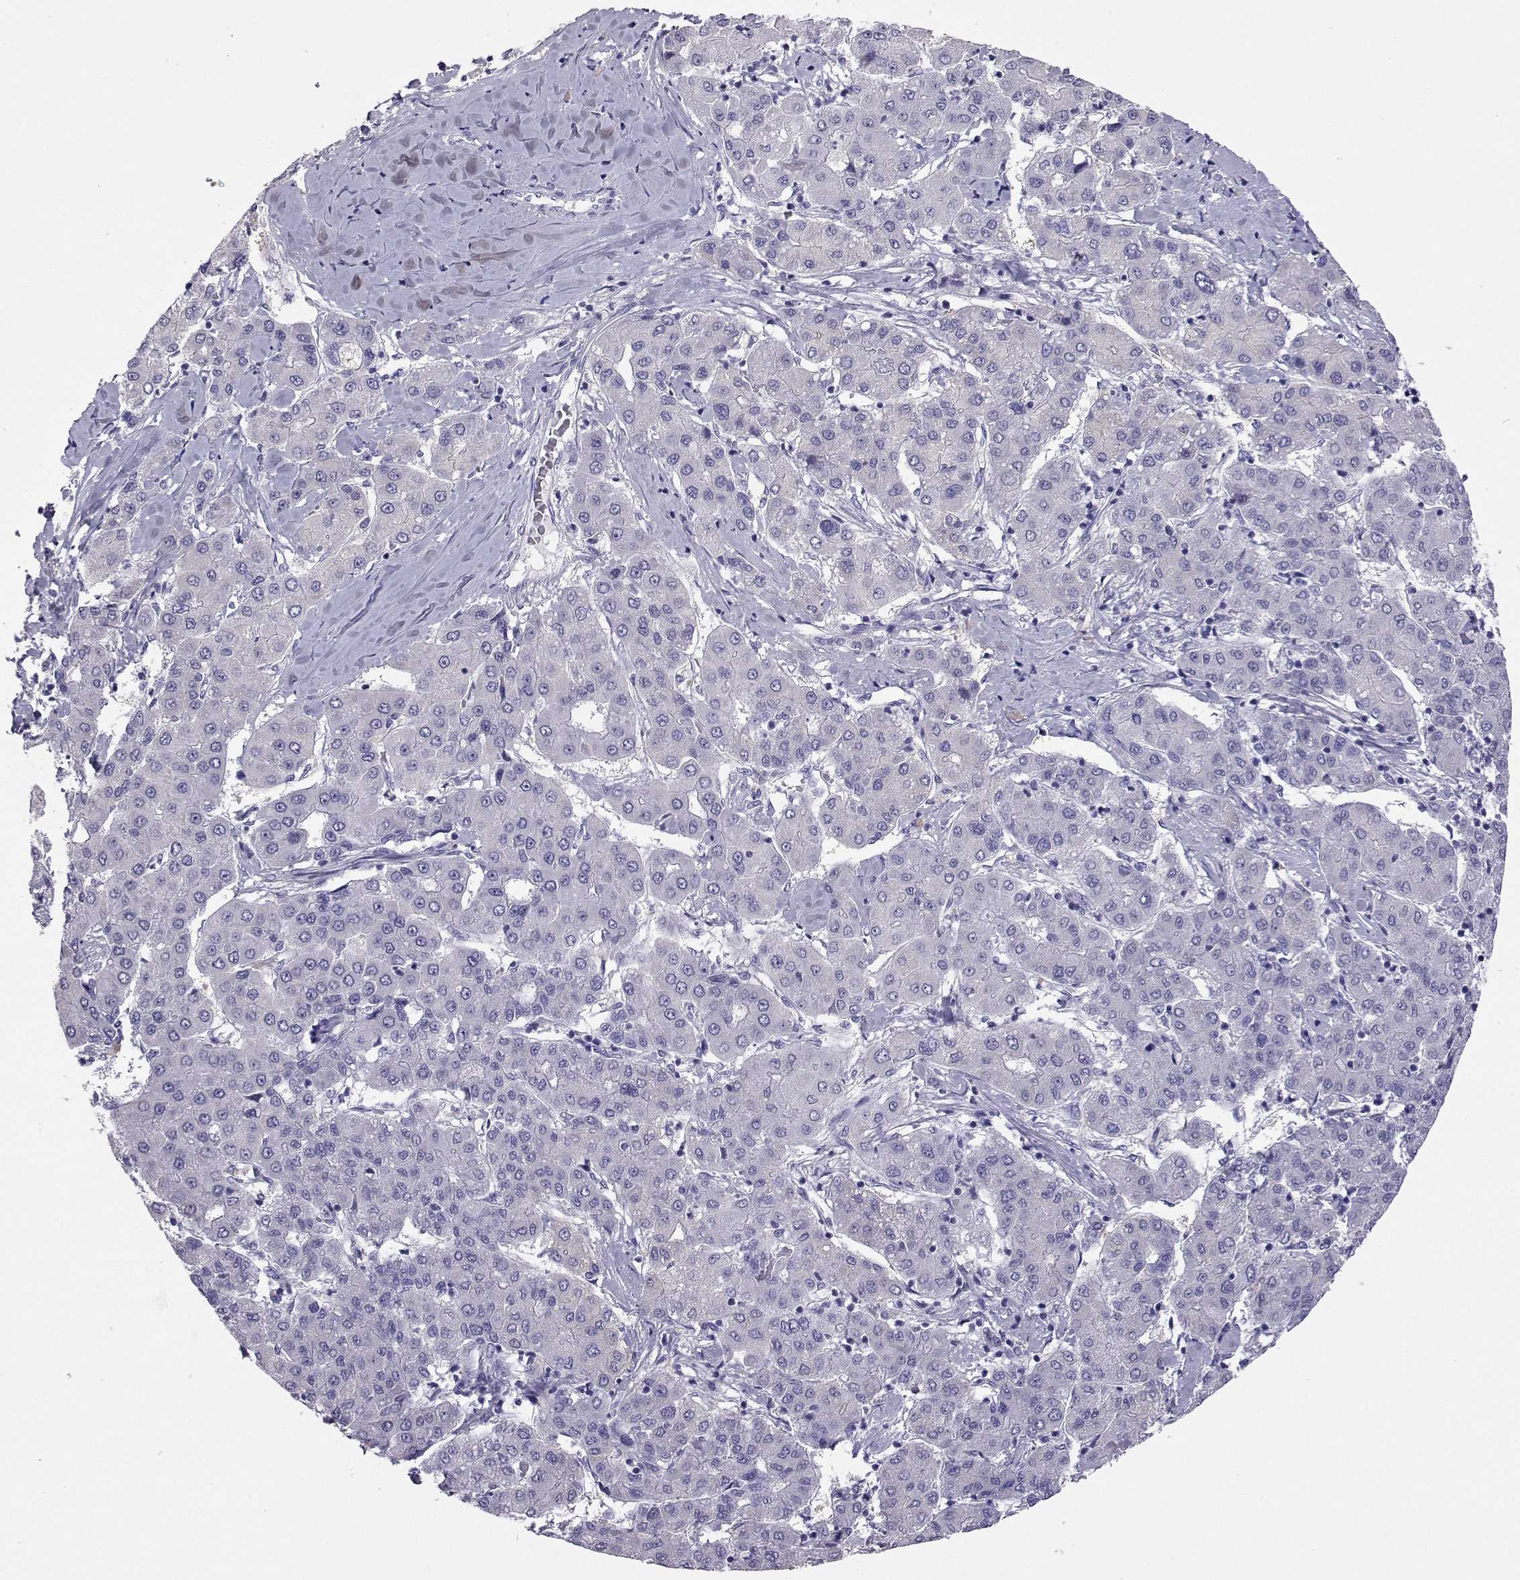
{"staining": {"intensity": "negative", "quantity": "none", "location": "none"}, "tissue": "liver cancer", "cell_type": "Tumor cells", "image_type": "cancer", "snomed": [{"axis": "morphology", "description": "Carcinoma, Hepatocellular, NOS"}, {"axis": "topography", "description": "Liver"}], "caption": "Tumor cells are negative for brown protein staining in hepatocellular carcinoma (liver).", "gene": "PLIN4", "patient": {"sex": "male", "age": 65}}